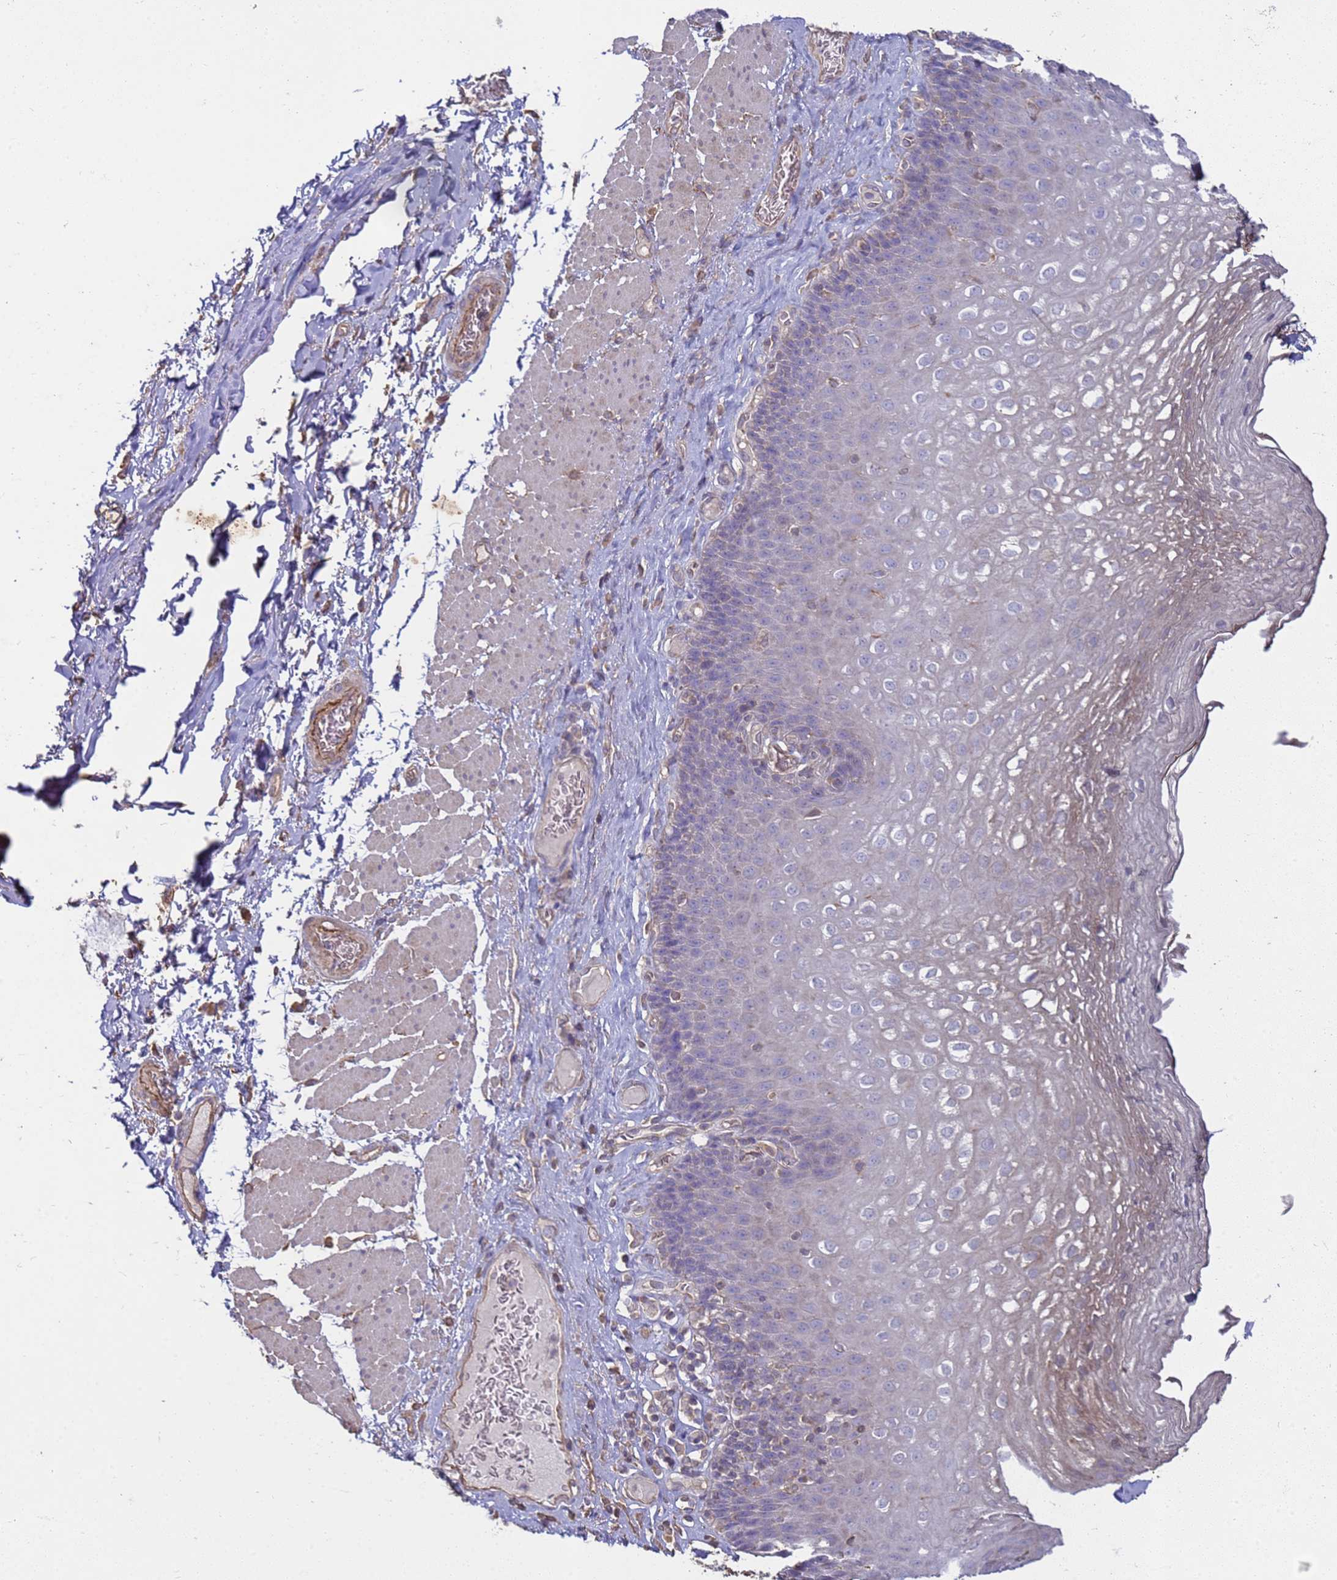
{"staining": {"intensity": "weak", "quantity": "<25%", "location": "cytoplasmic/membranous"}, "tissue": "esophagus", "cell_type": "Squamous epithelial cells", "image_type": "normal", "snomed": [{"axis": "morphology", "description": "Normal tissue, NOS"}, {"axis": "topography", "description": "Esophagus"}], "caption": "IHC histopathology image of benign esophagus: human esophagus stained with DAB exhibits no significant protein expression in squamous epithelial cells. (DAB immunohistochemistry visualized using brightfield microscopy, high magnification).", "gene": "SGIP1", "patient": {"sex": "female", "age": 66}}